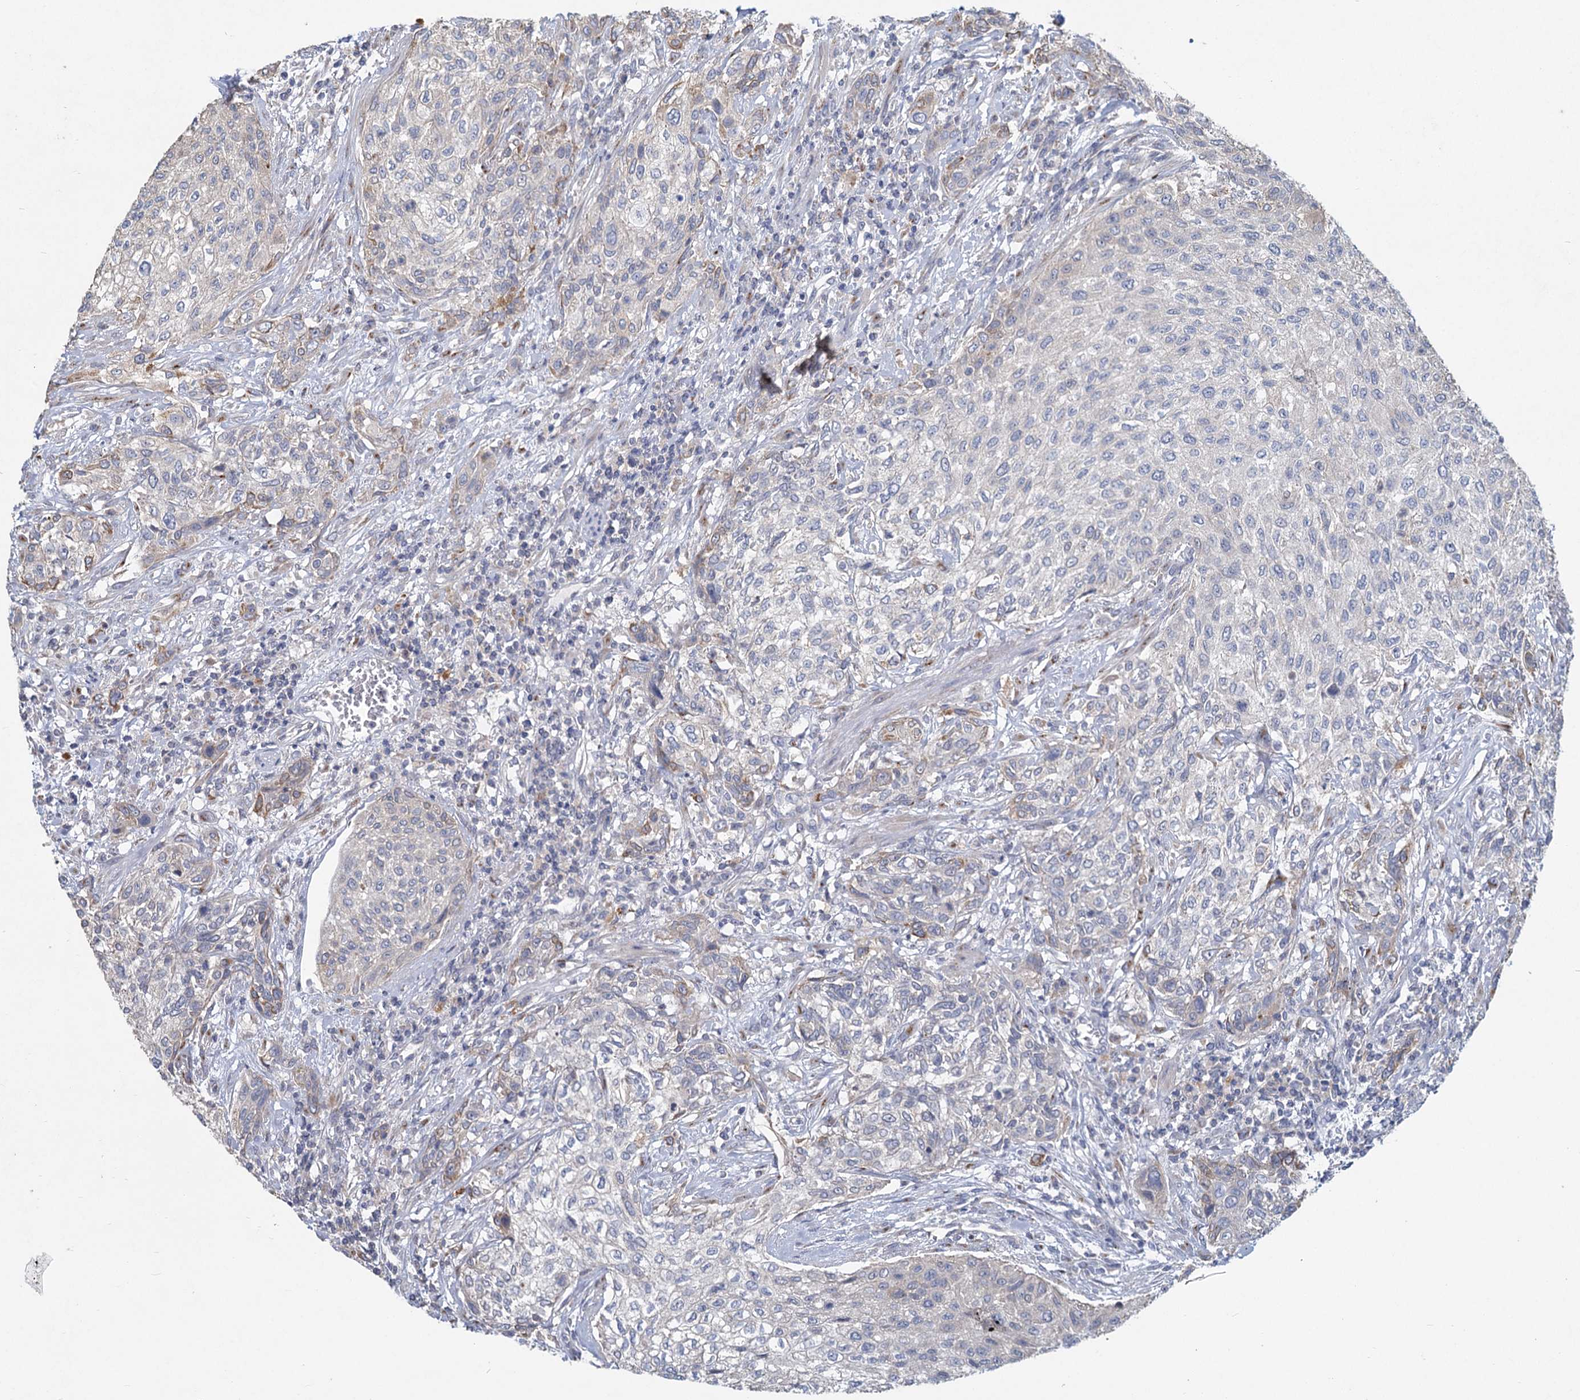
{"staining": {"intensity": "weak", "quantity": "<25%", "location": "cytoplasmic/membranous"}, "tissue": "urothelial cancer", "cell_type": "Tumor cells", "image_type": "cancer", "snomed": [{"axis": "morphology", "description": "Normal tissue, NOS"}, {"axis": "morphology", "description": "Urothelial carcinoma, NOS"}, {"axis": "topography", "description": "Urinary bladder"}, {"axis": "topography", "description": "Peripheral nerve tissue"}], "caption": "This is an immunohistochemistry photomicrograph of human urothelial cancer. There is no expression in tumor cells.", "gene": "HES2", "patient": {"sex": "male", "age": 35}}